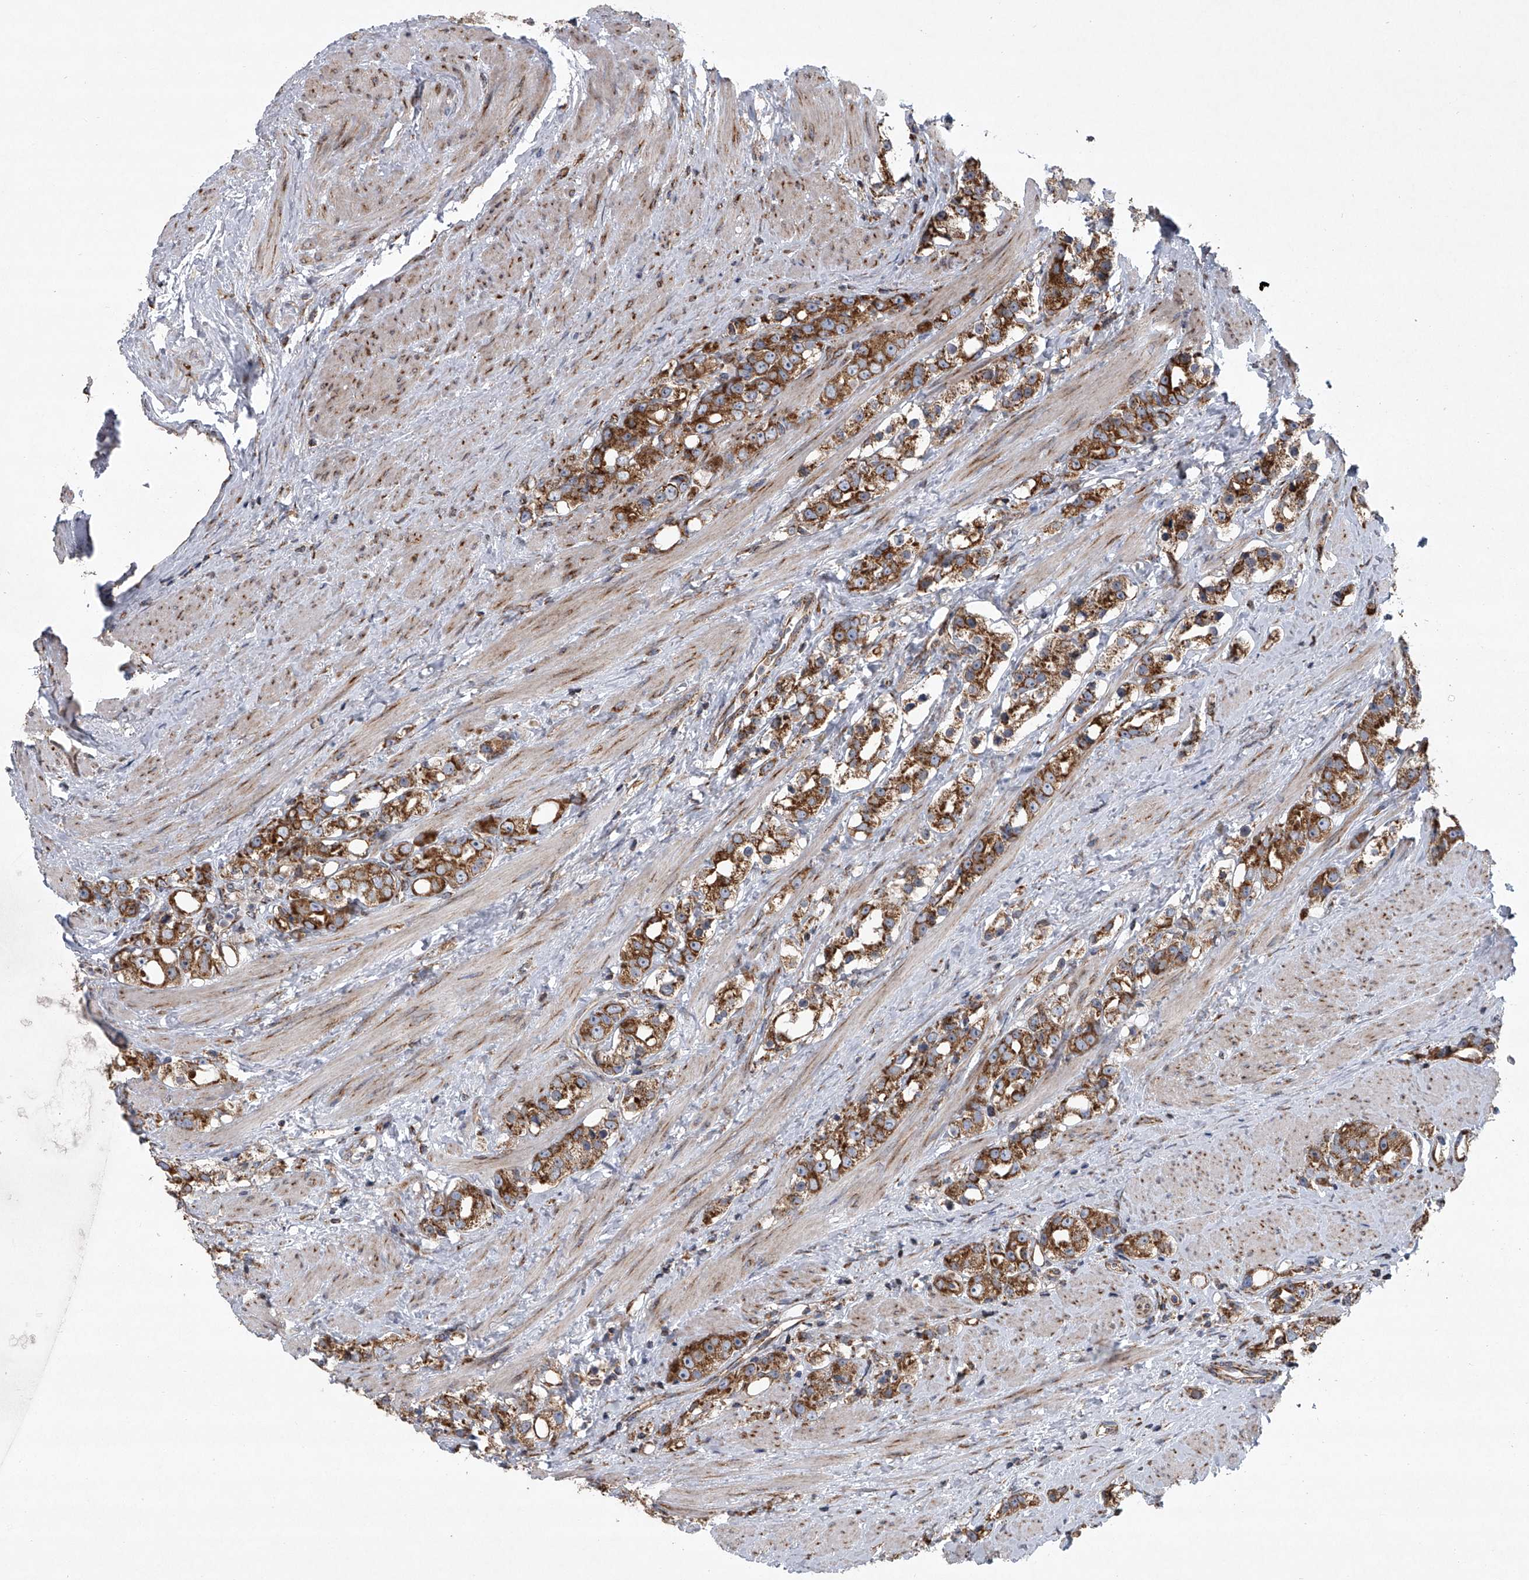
{"staining": {"intensity": "moderate", "quantity": ">75%", "location": "cytoplasmic/membranous"}, "tissue": "prostate cancer", "cell_type": "Tumor cells", "image_type": "cancer", "snomed": [{"axis": "morphology", "description": "Adenocarcinoma, NOS"}, {"axis": "topography", "description": "Prostate"}], "caption": "Brown immunohistochemical staining in prostate cancer displays moderate cytoplasmic/membranous staining in about >75% of tumor cells.", "gene": "ZC3H15", "patient": {"sex": "male", "age": 79}}